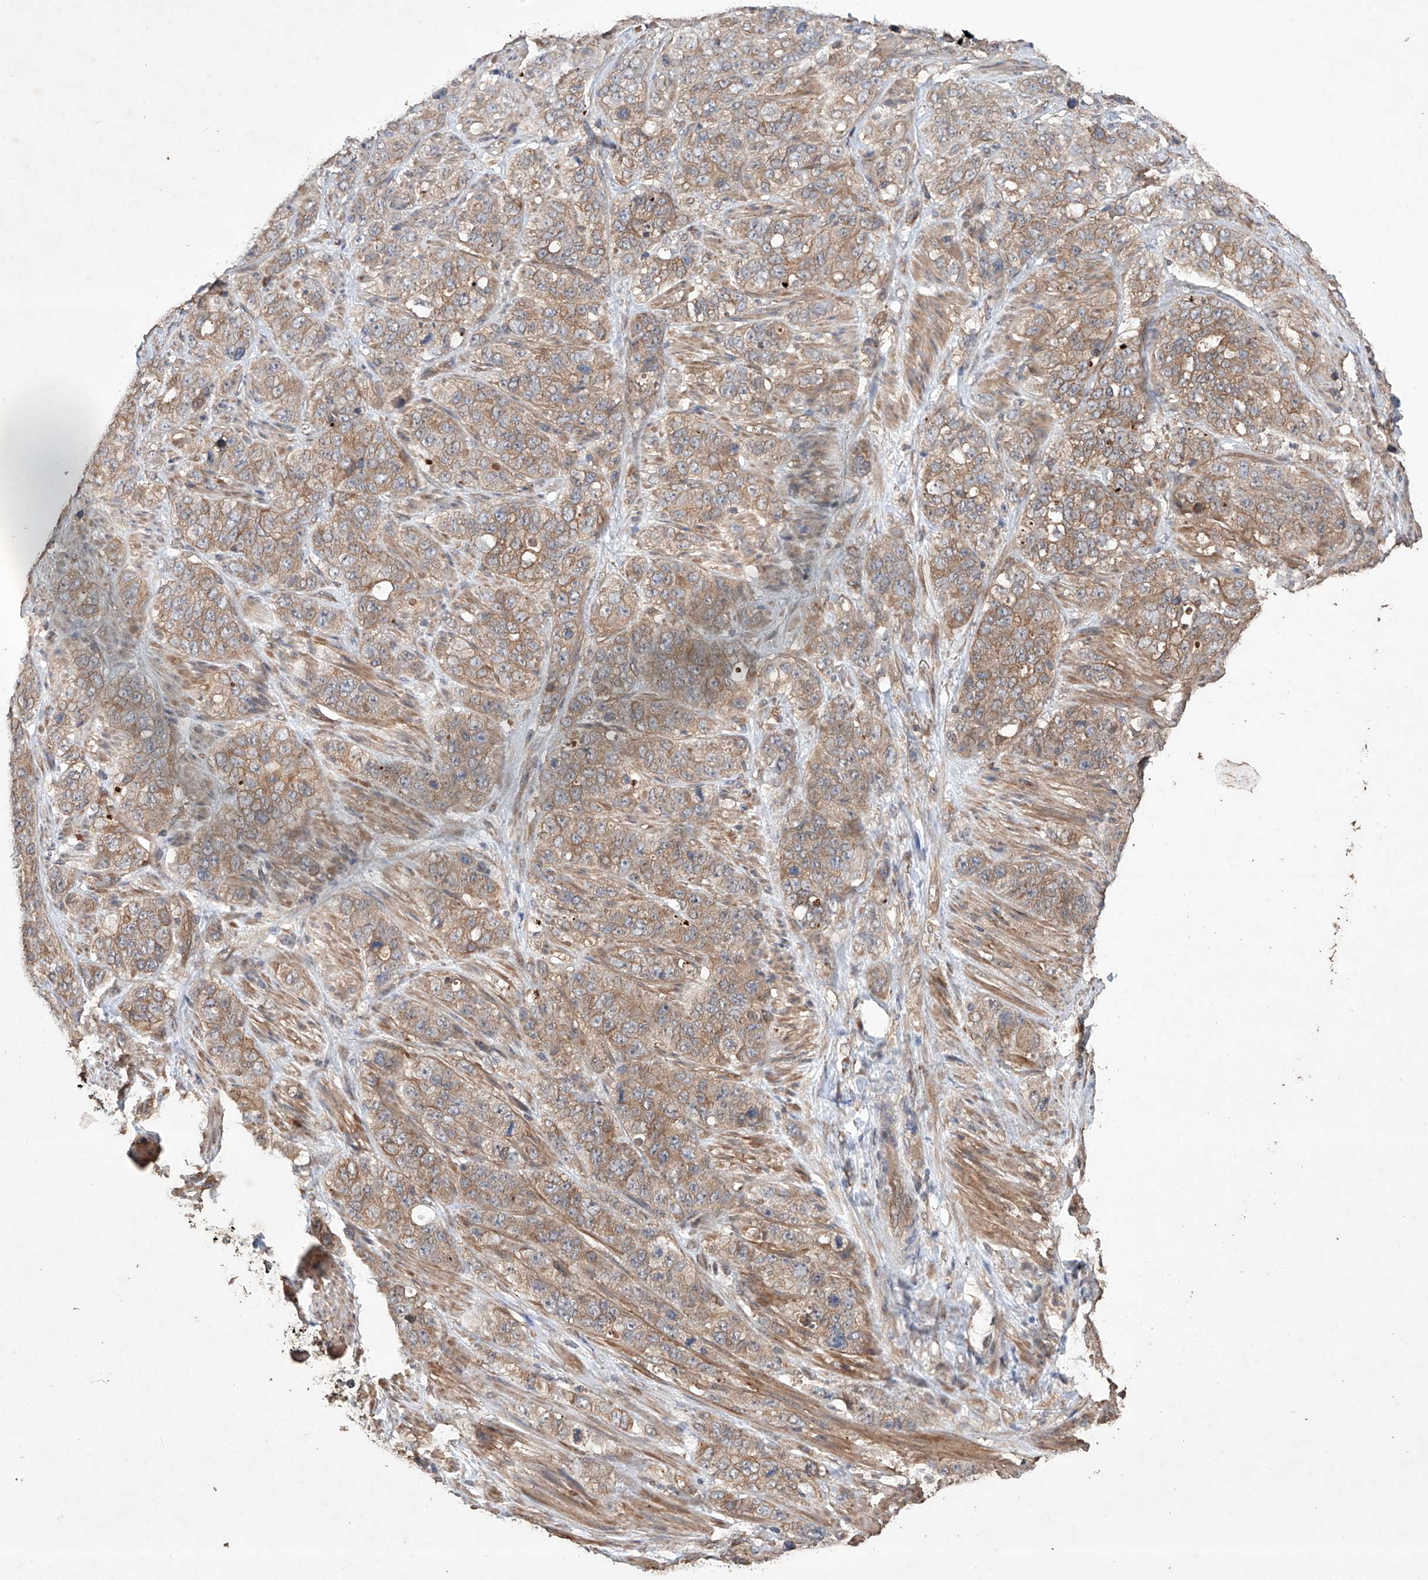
{"staining": {"intensity": "moderate", "quantity": ">75%", "location": "cytoplasmic/membranous"}, "tissue": "stomach cancer", "cell_type": "Tumor cells", "image_type": "cancer", "snomed": [{"axis": "morphology", "description": "Adenocarcinoma, NOS"}, {"axis": "topography", "description": "Stomach"}], "caption": "Stomach cancer tissue demonstrates moderate cytoplasmic/membranous expression in approximately >75% of tumor cells (Brightfield microscopy of DAB IHC at high magnification).", "gene": "LURAP1", "patient": {"sex": "male", "age": 48}}